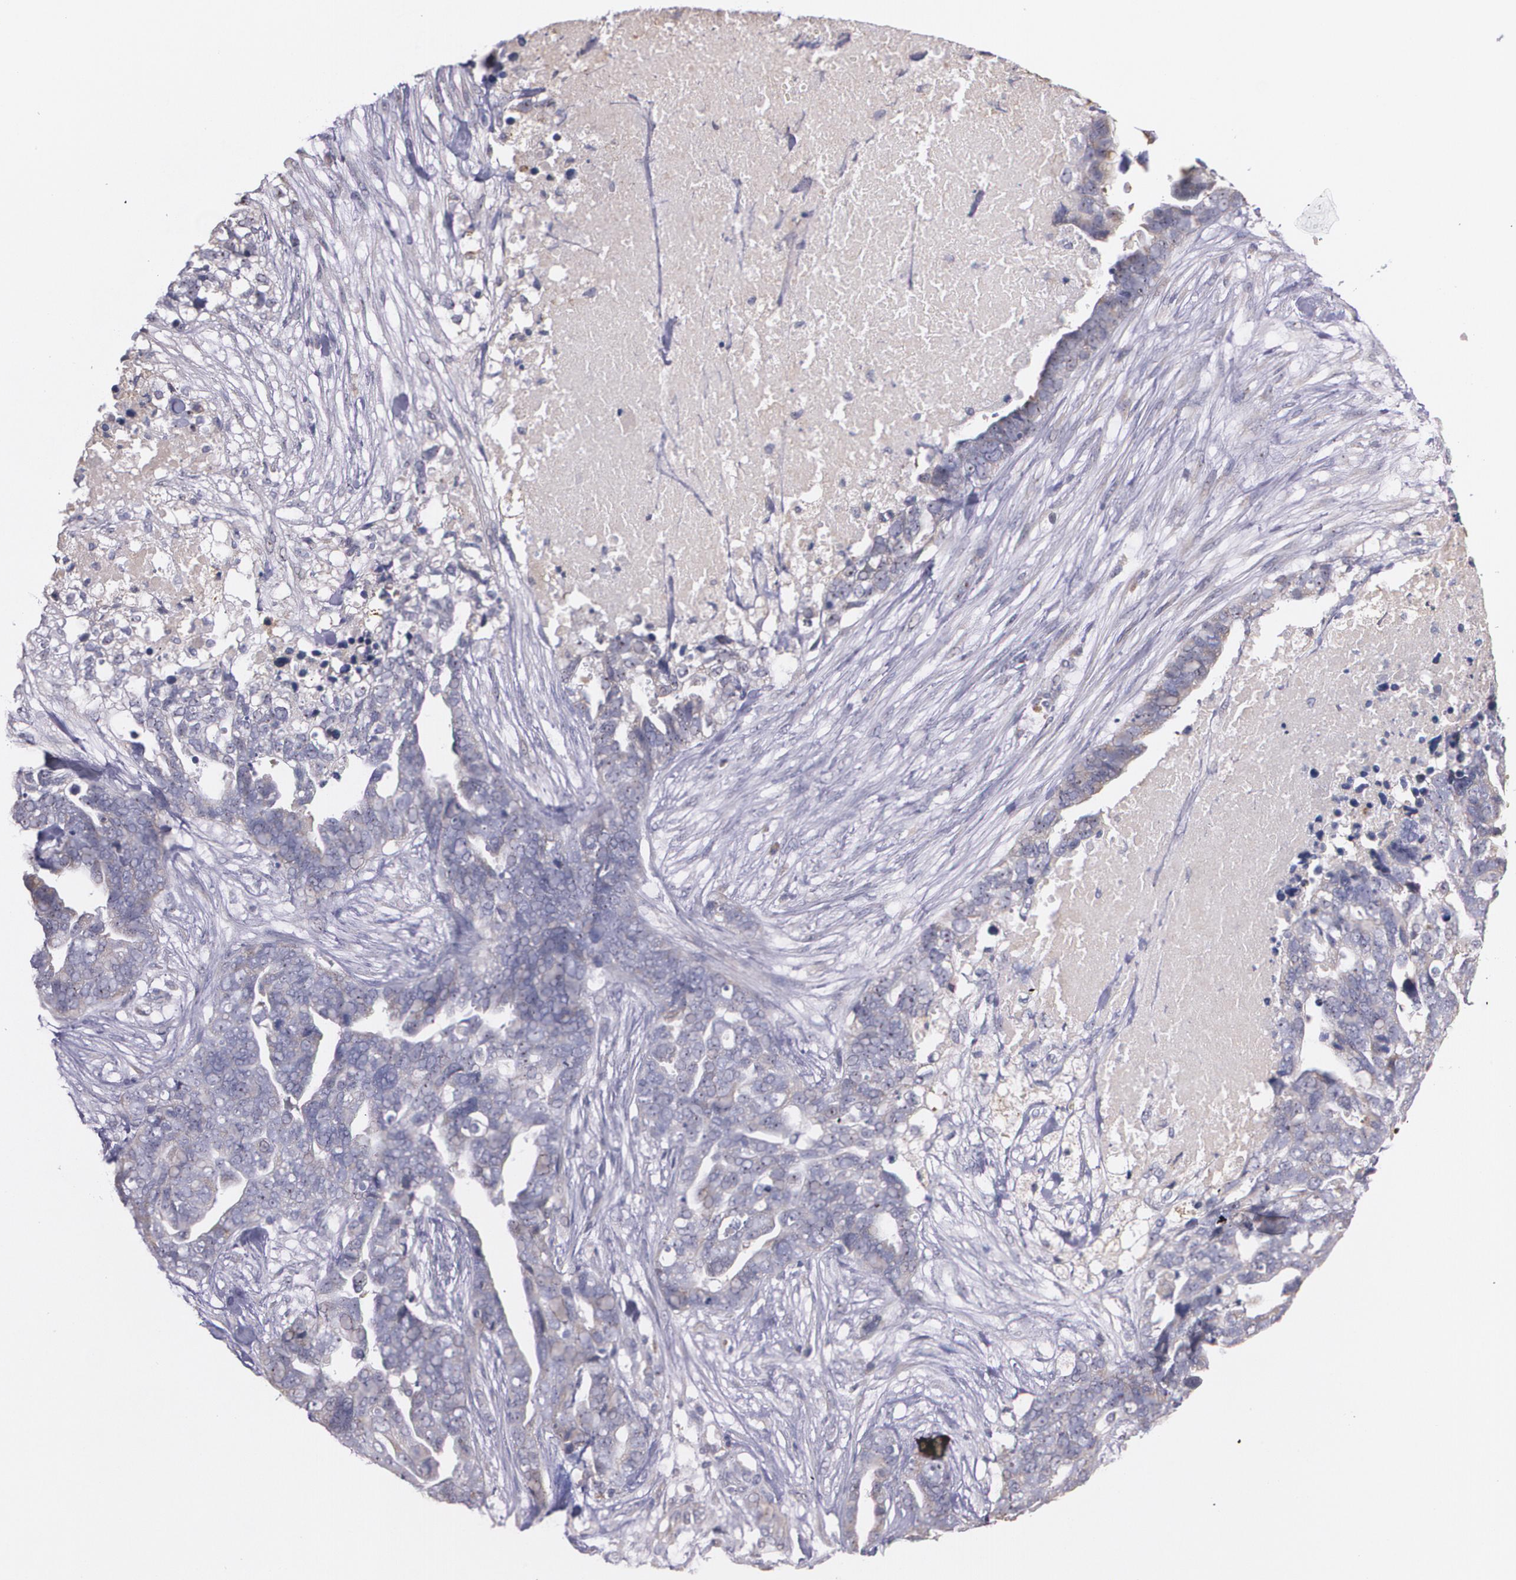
{"staining": {"intensity": "weak", "quantity": "25%-75%", "location": "cytoplasmic/membranous"}, "tissue": "ovarian cancer", "cell_type": "Tumor cells", "image_type": "cancer", "snomed": [{"axis": "morphology", "description": "Normal tissue, NOS"}, {"axis": "morphology", "description": "Cystadenocarcinoma, serous, NOS"}, {"axis": "topography", "description": "Fallopian tube"}, {"axis": "topography", "description": "Ovary"}], "caption": "The photomicrograph reveals immunohistochemical staining of ovarian serous cystadenocarcinoma. There is weak cytoplasmic/membranous staining is appreciated in approximately 25%-75% of tumor cells. (Stains: DAB (3,3'-diaminobenzidine) in brown, nuclei in blue, Microscopy: brightfield microscopy at high magnification).", "gene": "AMBP", "patient": {"sex": "female", "age": 56}}